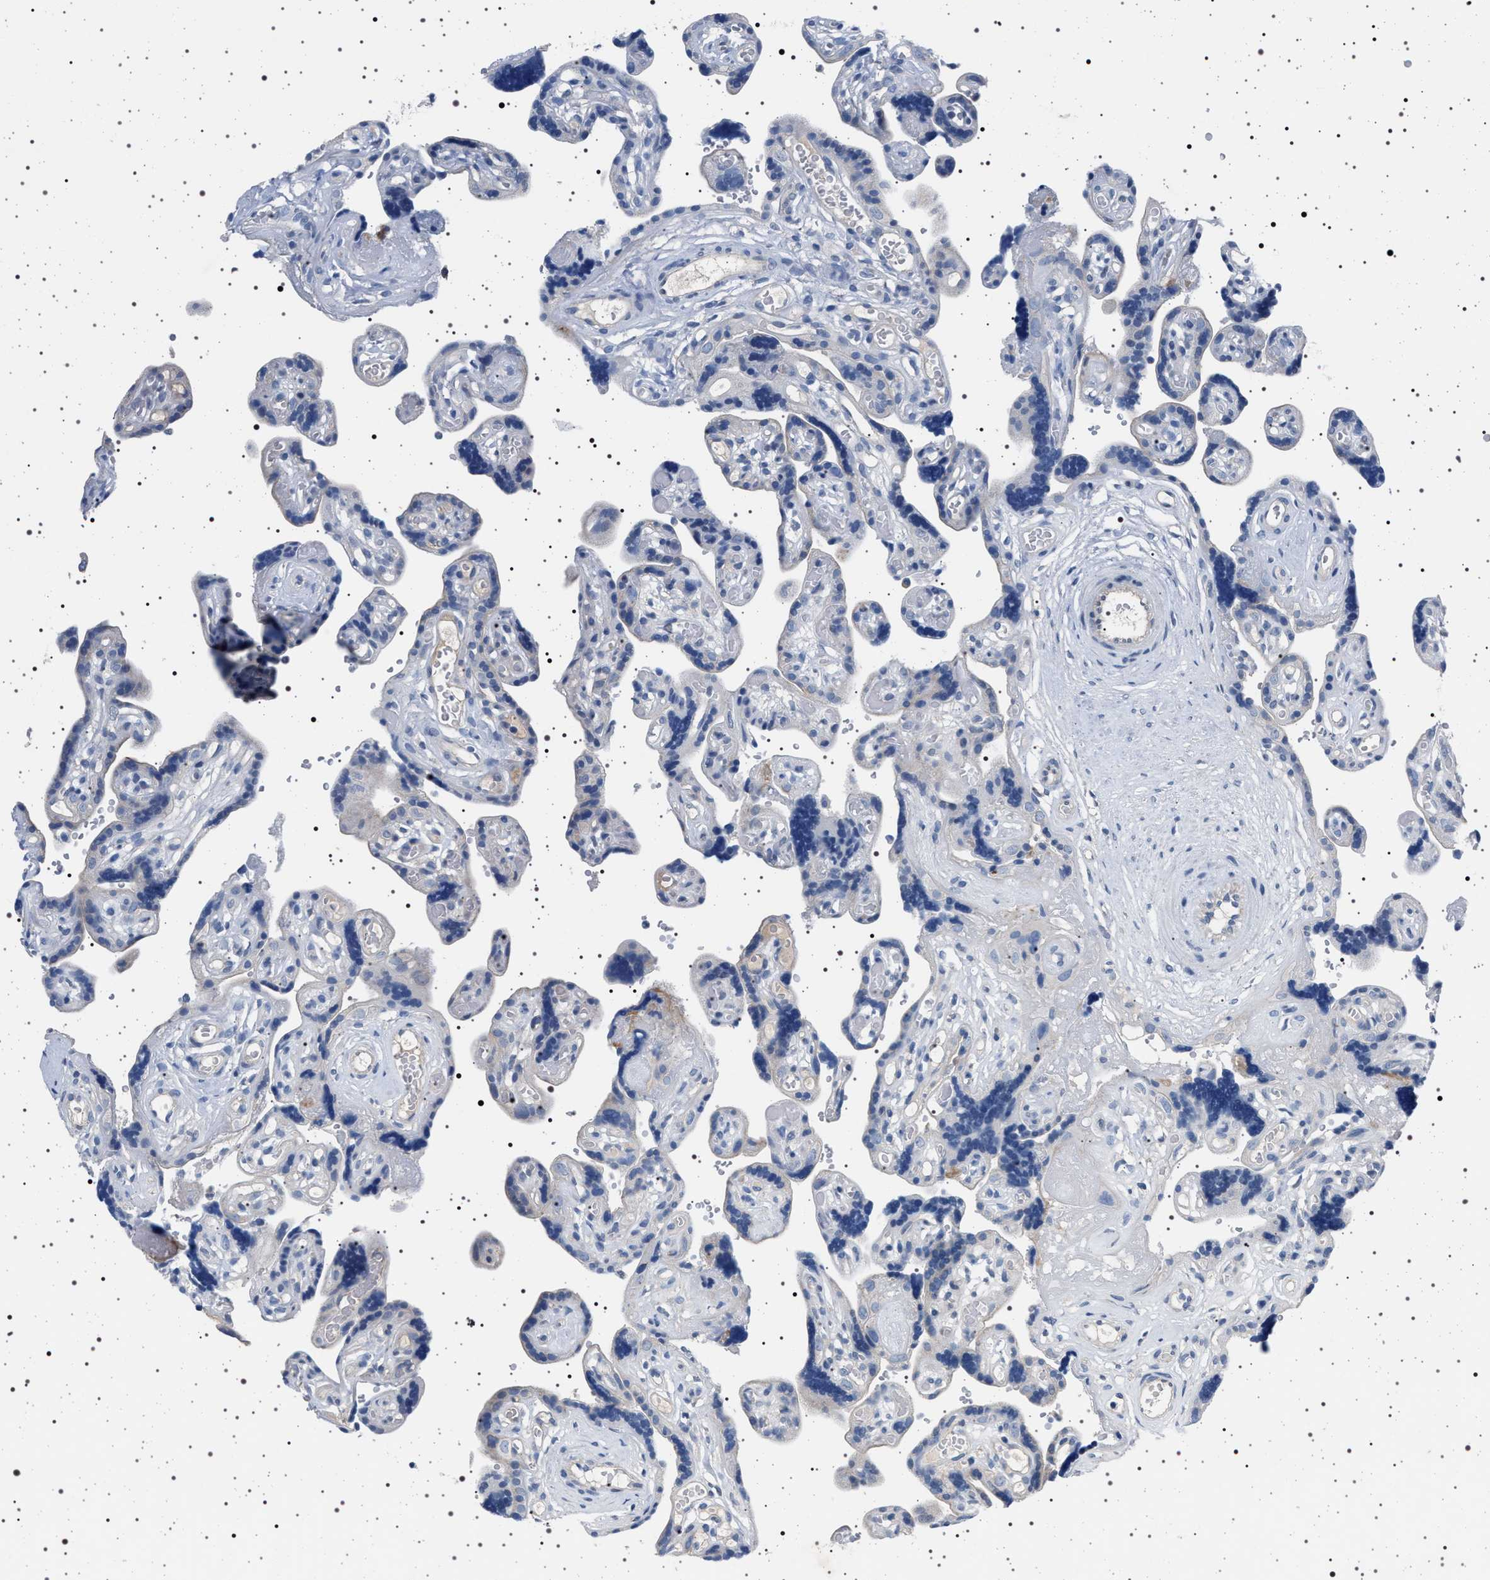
{"staining": {"intensity": "moderate", "quantity": "<25%", "location": "cytoplasmic/membranous"}, "tissue": "placenta", "cell_type": "Decidual cells", "image_type": "normal", "snomed": [{"axis": "morphology", "description": "Normal tissue, NOS"}, {"axis": "topography", "description": "Placenta"}], "caption": "About <25% of decidual cells in benign placenta reveal moderate cytoplasmic/membranous protein positivity as visualized by brown immunohistochemical staining.", "gene": "NAT9", "patient": {"sex": "female", "age": 30}}